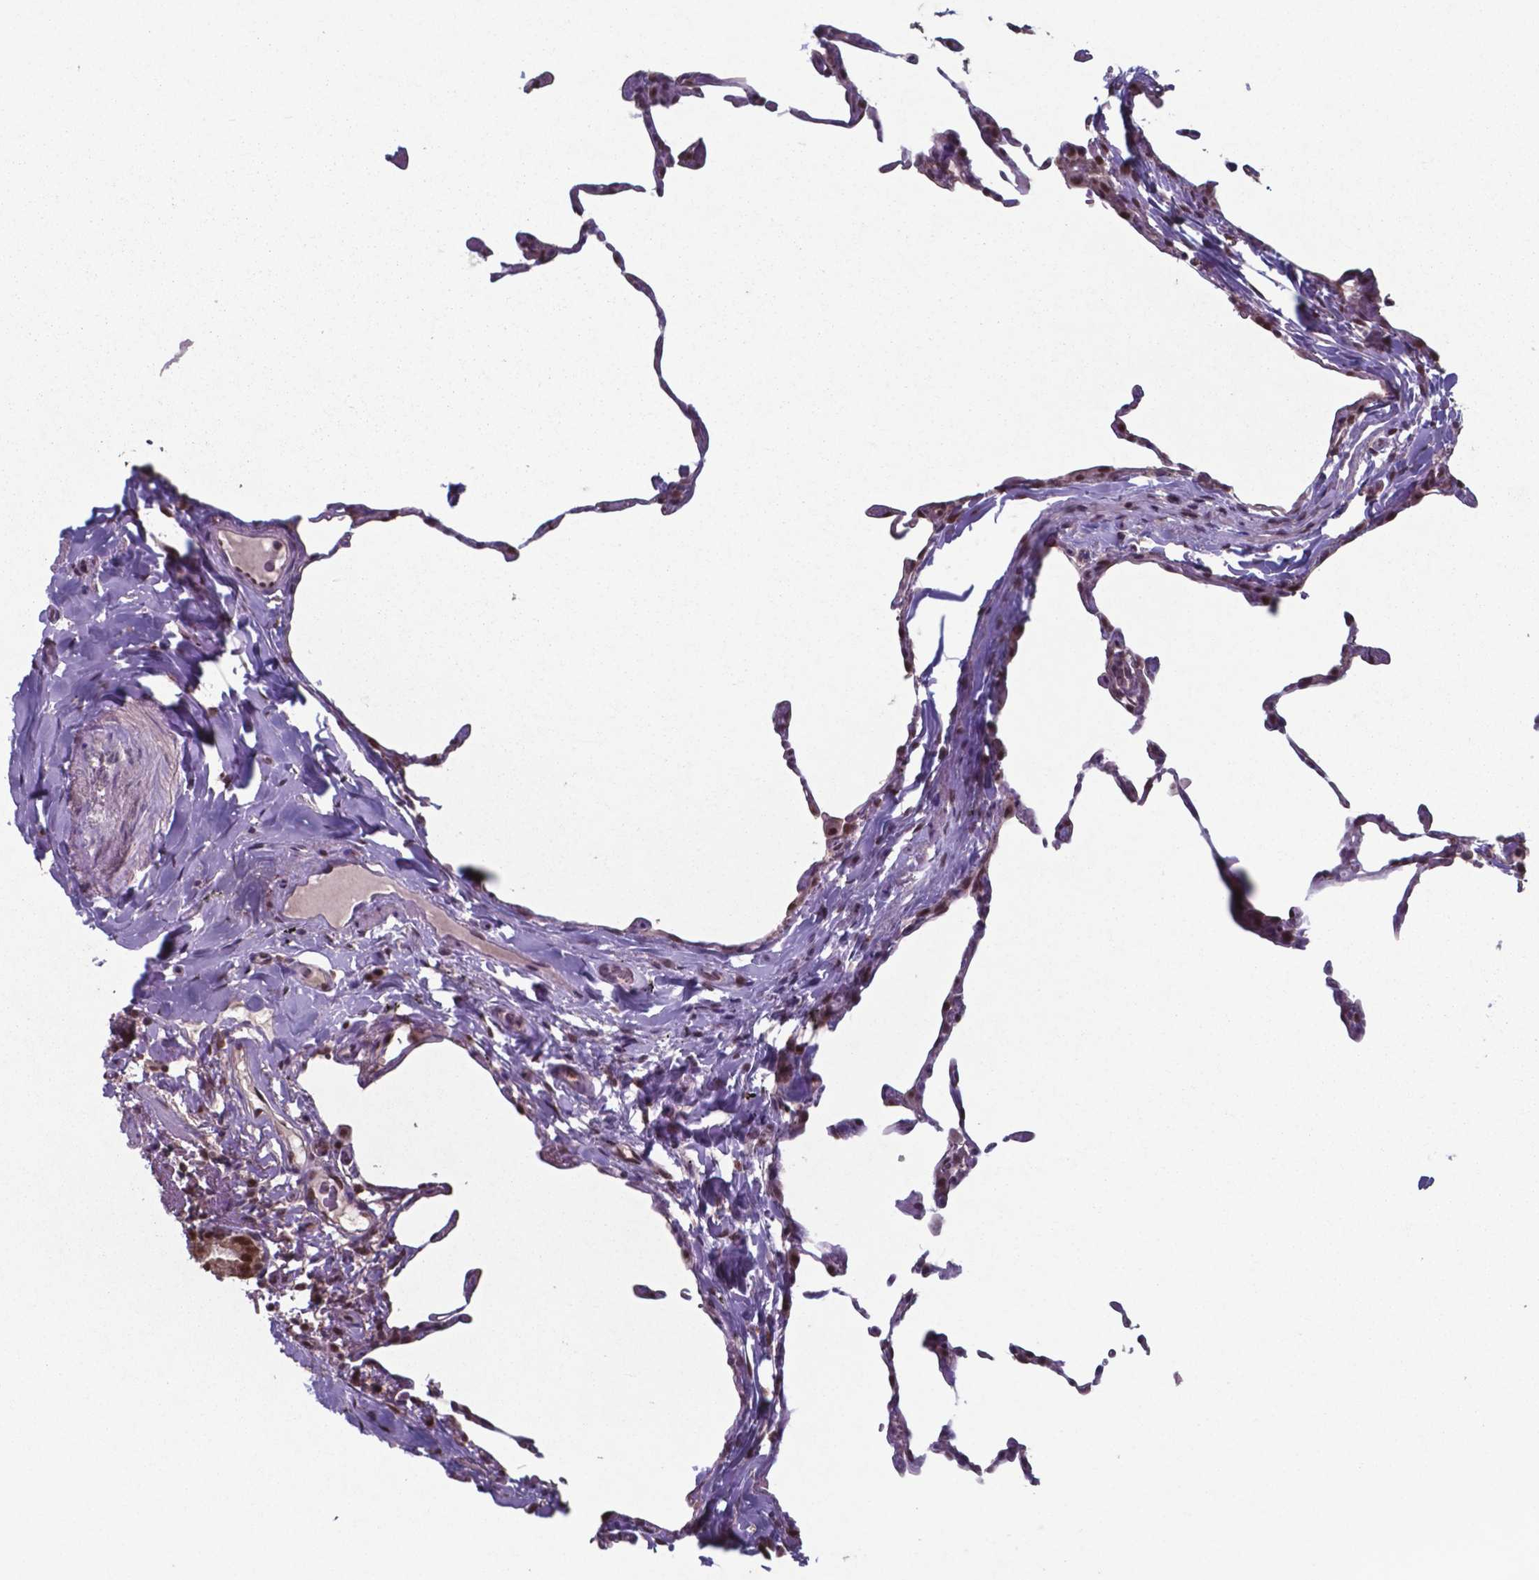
{"staining": {"intensity": "moderate", "quantity": "25%-75%", "location": "nuclear"}, "tissue": "lung", "cell_type": "Alveolar cells", "image_type": "normal", "snomed": [{"axis": "morphology", "description": "Normal tissue, NOS"}, {"axis": "topography", "description": "Lung"}], "caption": "A histopathology image of lung stained for a protein exhibits moderate nuclear brown staining in alveolar cells.", "gene": "UBA1", "patient": {"sex": "female", "age": 57}}